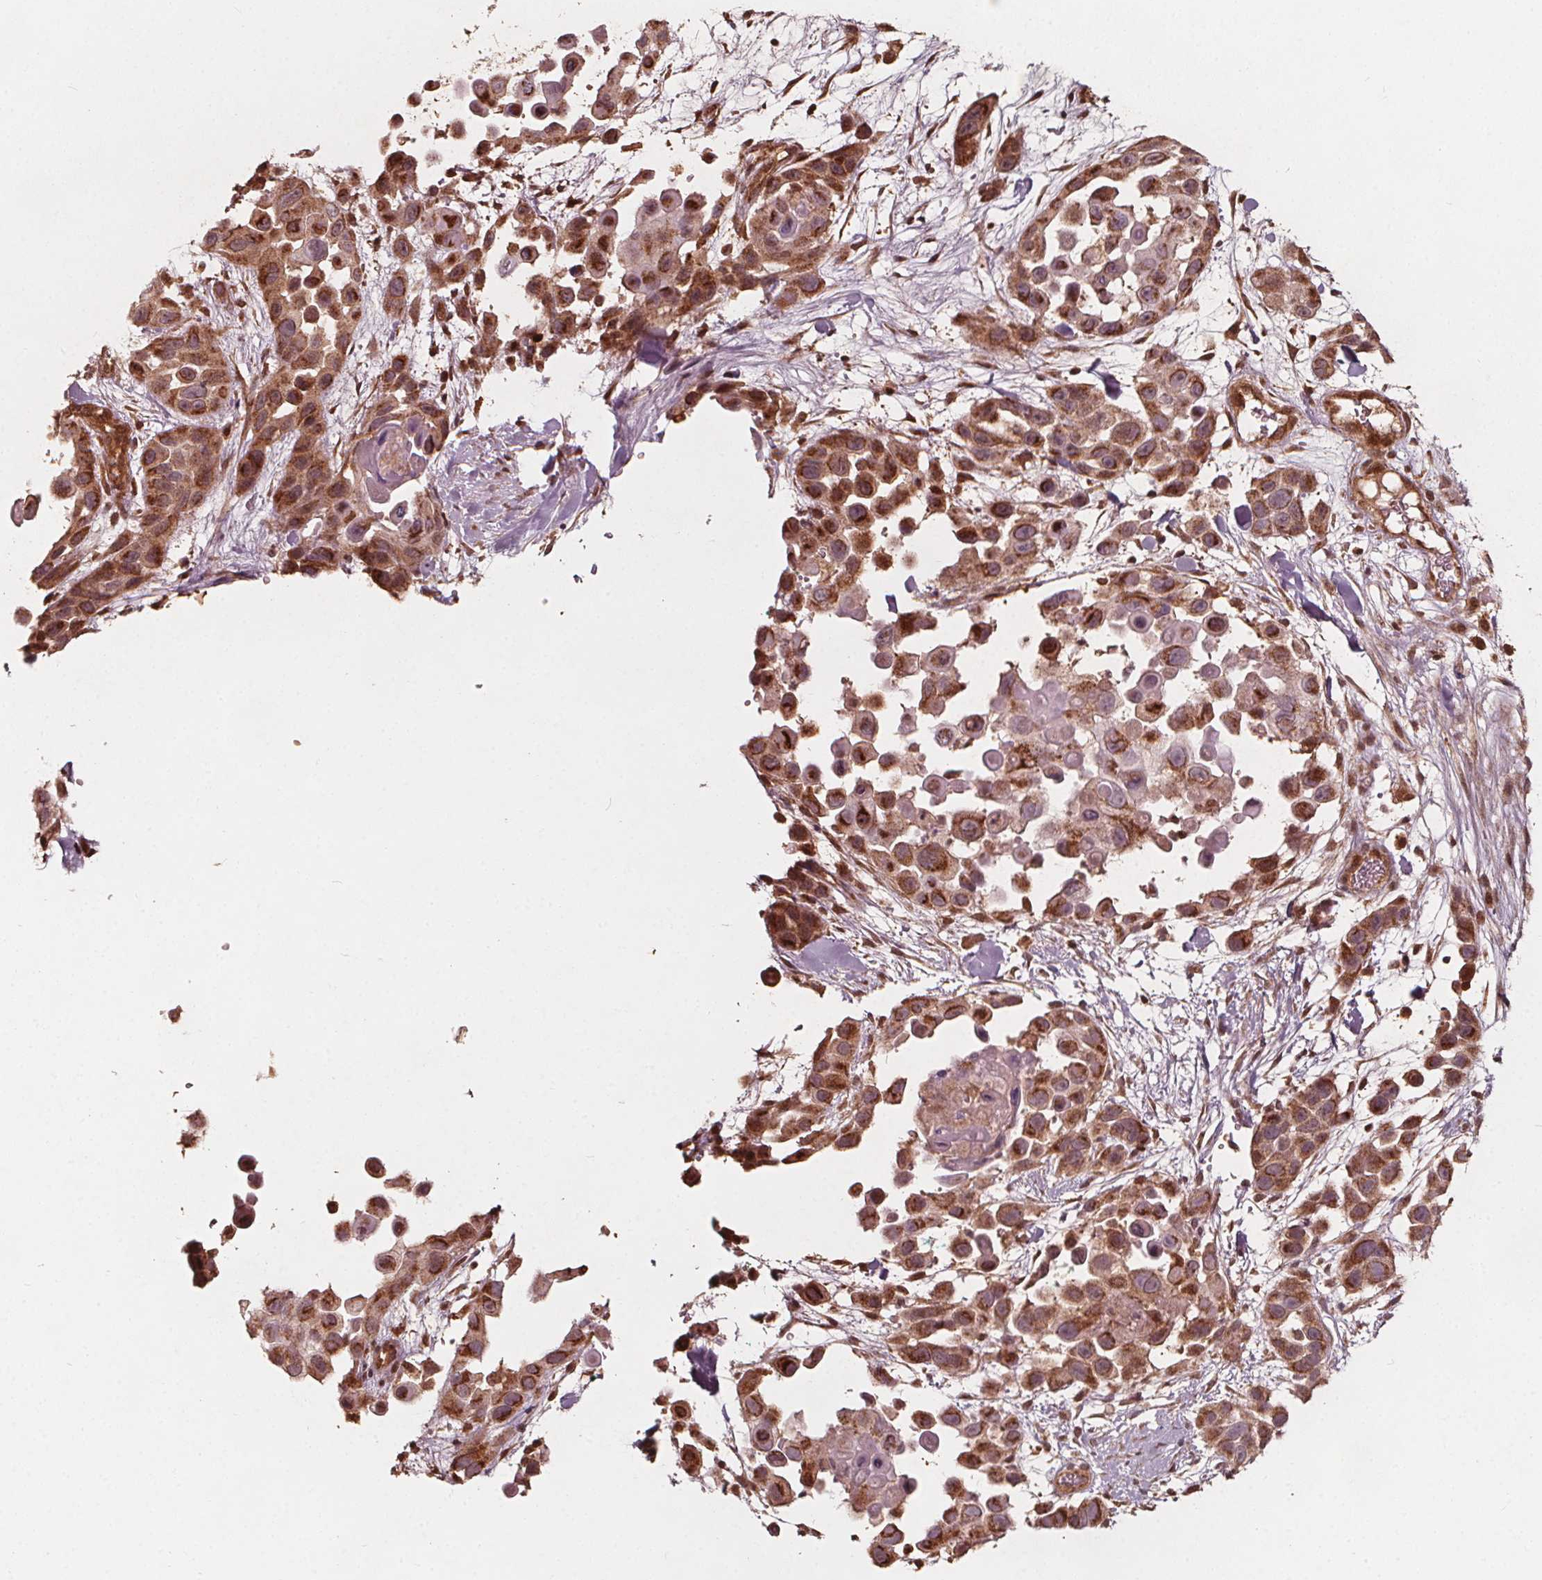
{"staining": {"intensity": "moderate", "quantity": ">75%", "location": "cytoplasmic/membranous"}, "tissue": "skin cancer", "cell_type": "Tumor cells", "image_type": "cancer", "snomed": [{"axis": "morphology", "description": "Squamous cell carcinoma, NOS"}, {"axis": "topography", "description": "Skin"}], "caption": "A medium amount of moderate cytoplasmic/membranous staining is seen in approximately >75% of tumor cells in skin cancer (squamous cell carcinoma) tissue. The staining was performed using DAB, with brown indicating positive protein expression. Nuclei are stained blue with hematoxylin.", "gene": "AIP", "patient": {"sex": "male", "age": 81}}